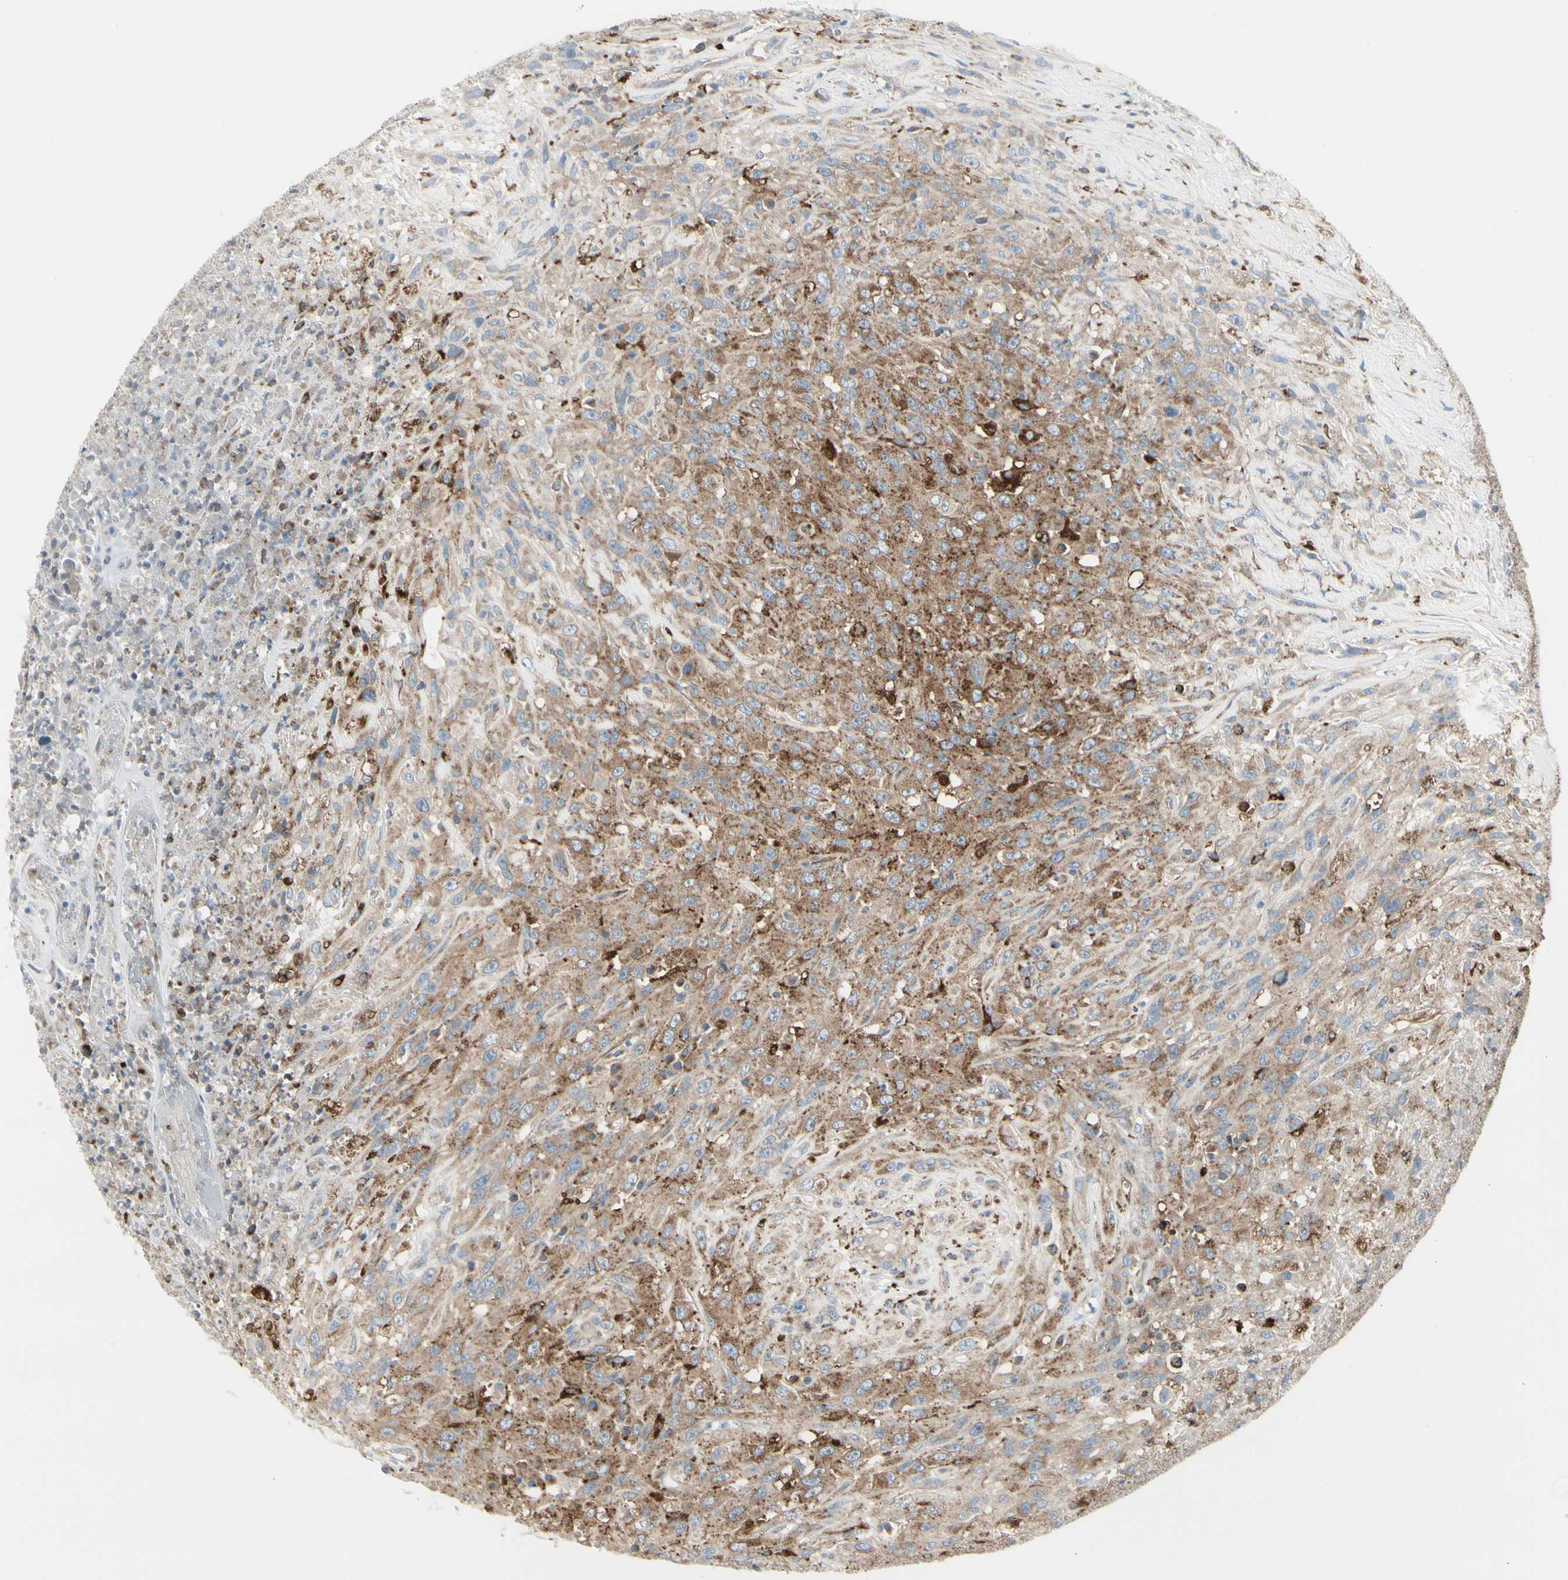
{"staining": {"intensity": "strong", "quantity": "25%-75%", "location": "cytoplasmic/membranous"}, "tissue": "urothelial cancer", "cell_type": "Tumor cells", "image_type": "cancer", "snomed": [{"axis": "morphology", "description": "Urothelial carcinoma, High grade"}, {"axis": "topography", "description": "Urinary bladder"}], "caption": "The immunohistochemical stain shows strong cytoplasmic/membranous expression in tumor cells of urothelial carcinoma (high-grade) tissue.", "gene": "ATP6V1B2", "patient": {"sex": "male", "age": 66}}